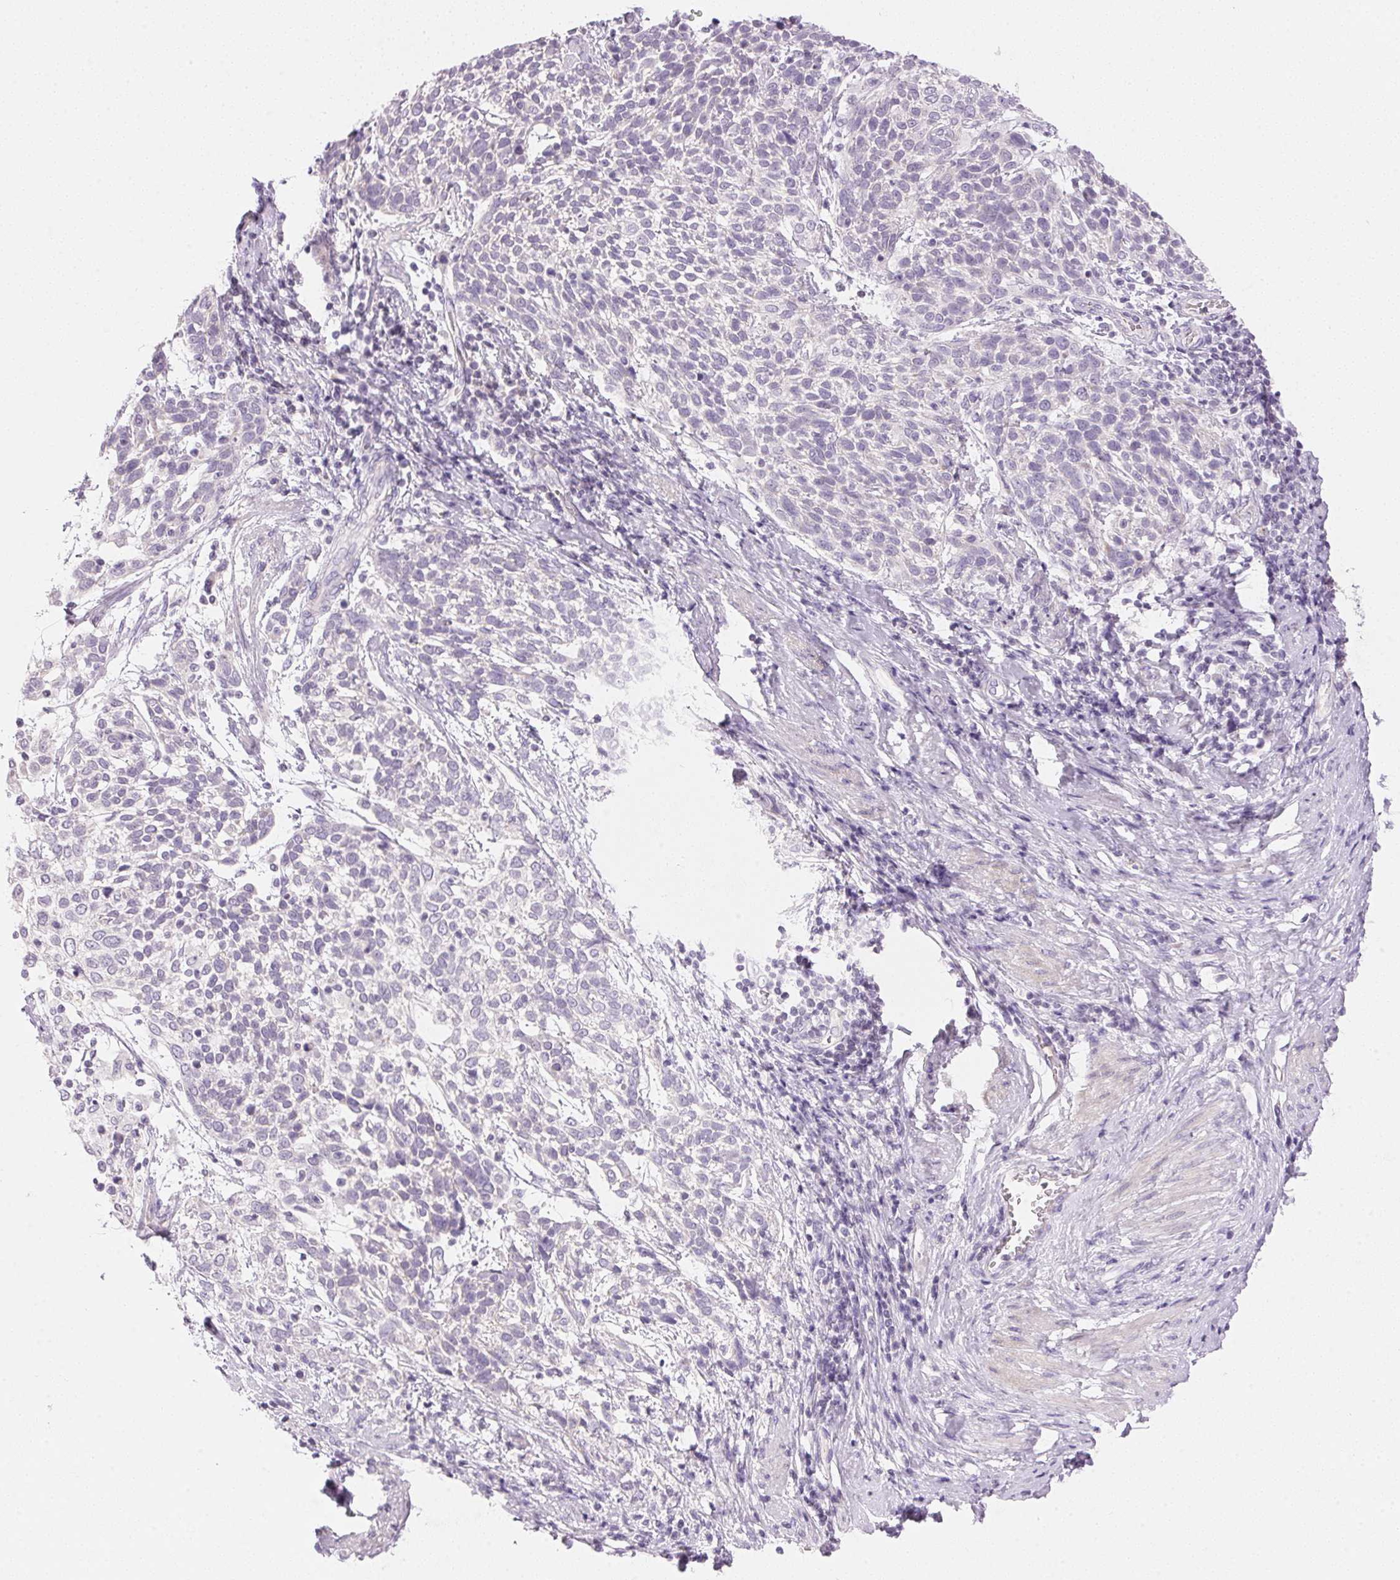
{"staining": {"intensity": "negative", "quantity": "none", "location": "none"}, "tissue": "cervical cancer", "cell_type": "Tumor cells", "image_type": "cancer", "snomed": [{"axis": "morphology", "description": "Squamous cell carcinoma, NOS"}, {"axis": "topography", "description": "Cervix"}], "caption": "This is an IHC image of human cervical squamous cell carcinoma. There is no staining in tumor cells.", "gene": "CYP11B1", "patient": {"sex": "female", "age": 61}}